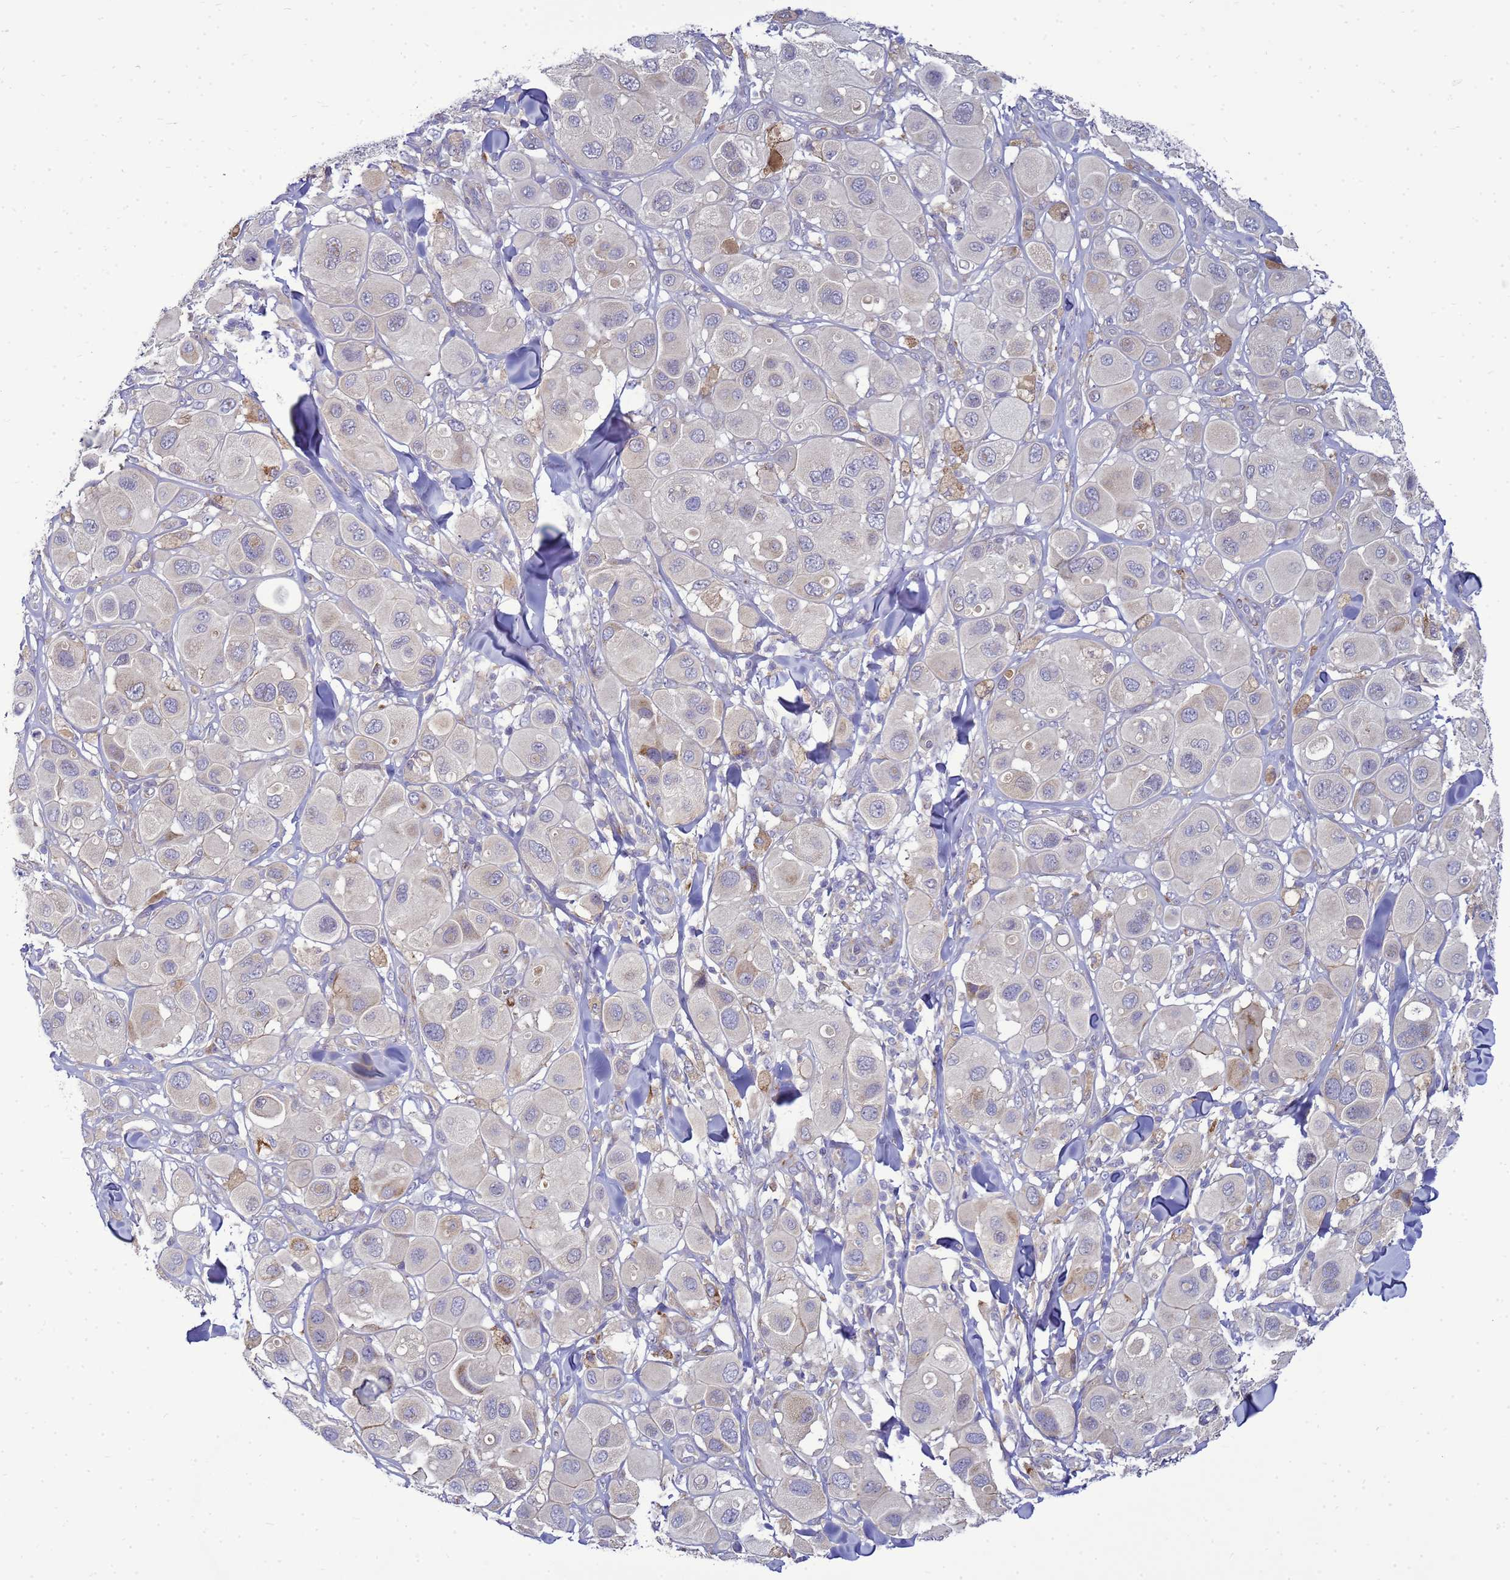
{"staining": {"intensity": "negative", "quantity": "none", "location": "none"}, "tissue": "melanoma", "cell_type": "Tumor cells", "image_type": "cancer", "snomed": [{"axis": "morphology", "description": "Malignant melanoma, Metastatic site"}, {"axis": "topography", "description": "Skin"}], "caption": "A high-resolution histopathology image shows IHC staining of malignant melanoma (metastatic site), which demonstrates no significant staining in tumor cells. (Stains: DAB (3,3'-diaminobenzidine) IHC with hematoxylin counter stain, Microscopy: brightfield microscopy at high magnification).", "gene": "MON1B", "patient": {"sex": "male", "age": 41}}